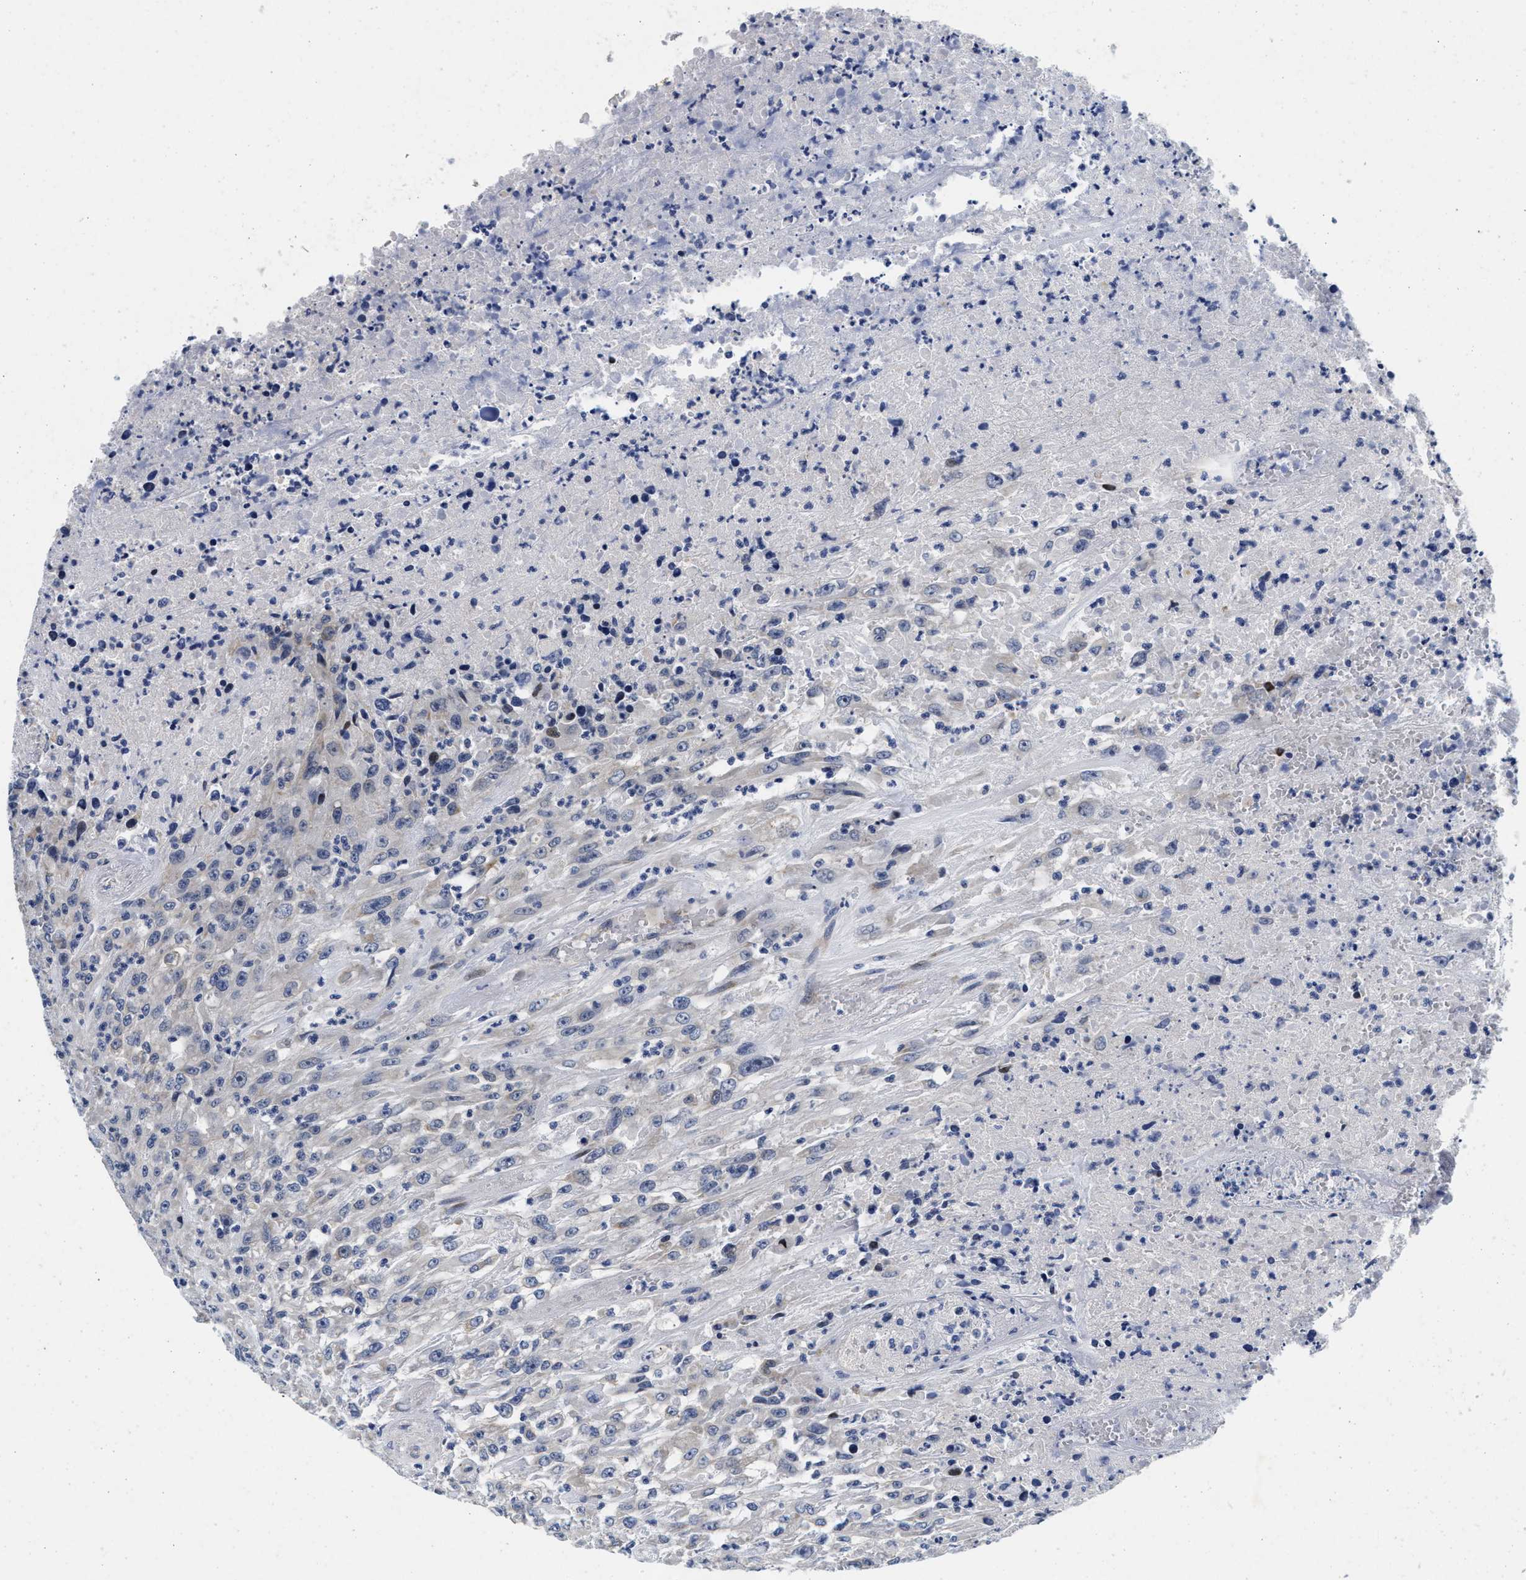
{"staining": {"intensity": "negative", "quantity": "none", "location": "none"}, "tissue": "urothelial cancer", "cell_type": "Tumor cells", "image_type": "cancer", "snomed": [{"axis": "morphology", "description": "Urothelial carcinoma, High grade"}, {"axis": "topography", "description": "Urinary bladder"}], "caption": "Tumor cells are negative for protein expression in human urothelial cancer.", "gene": "LAD1", "patient": {"sex": "male", "age": 46}}